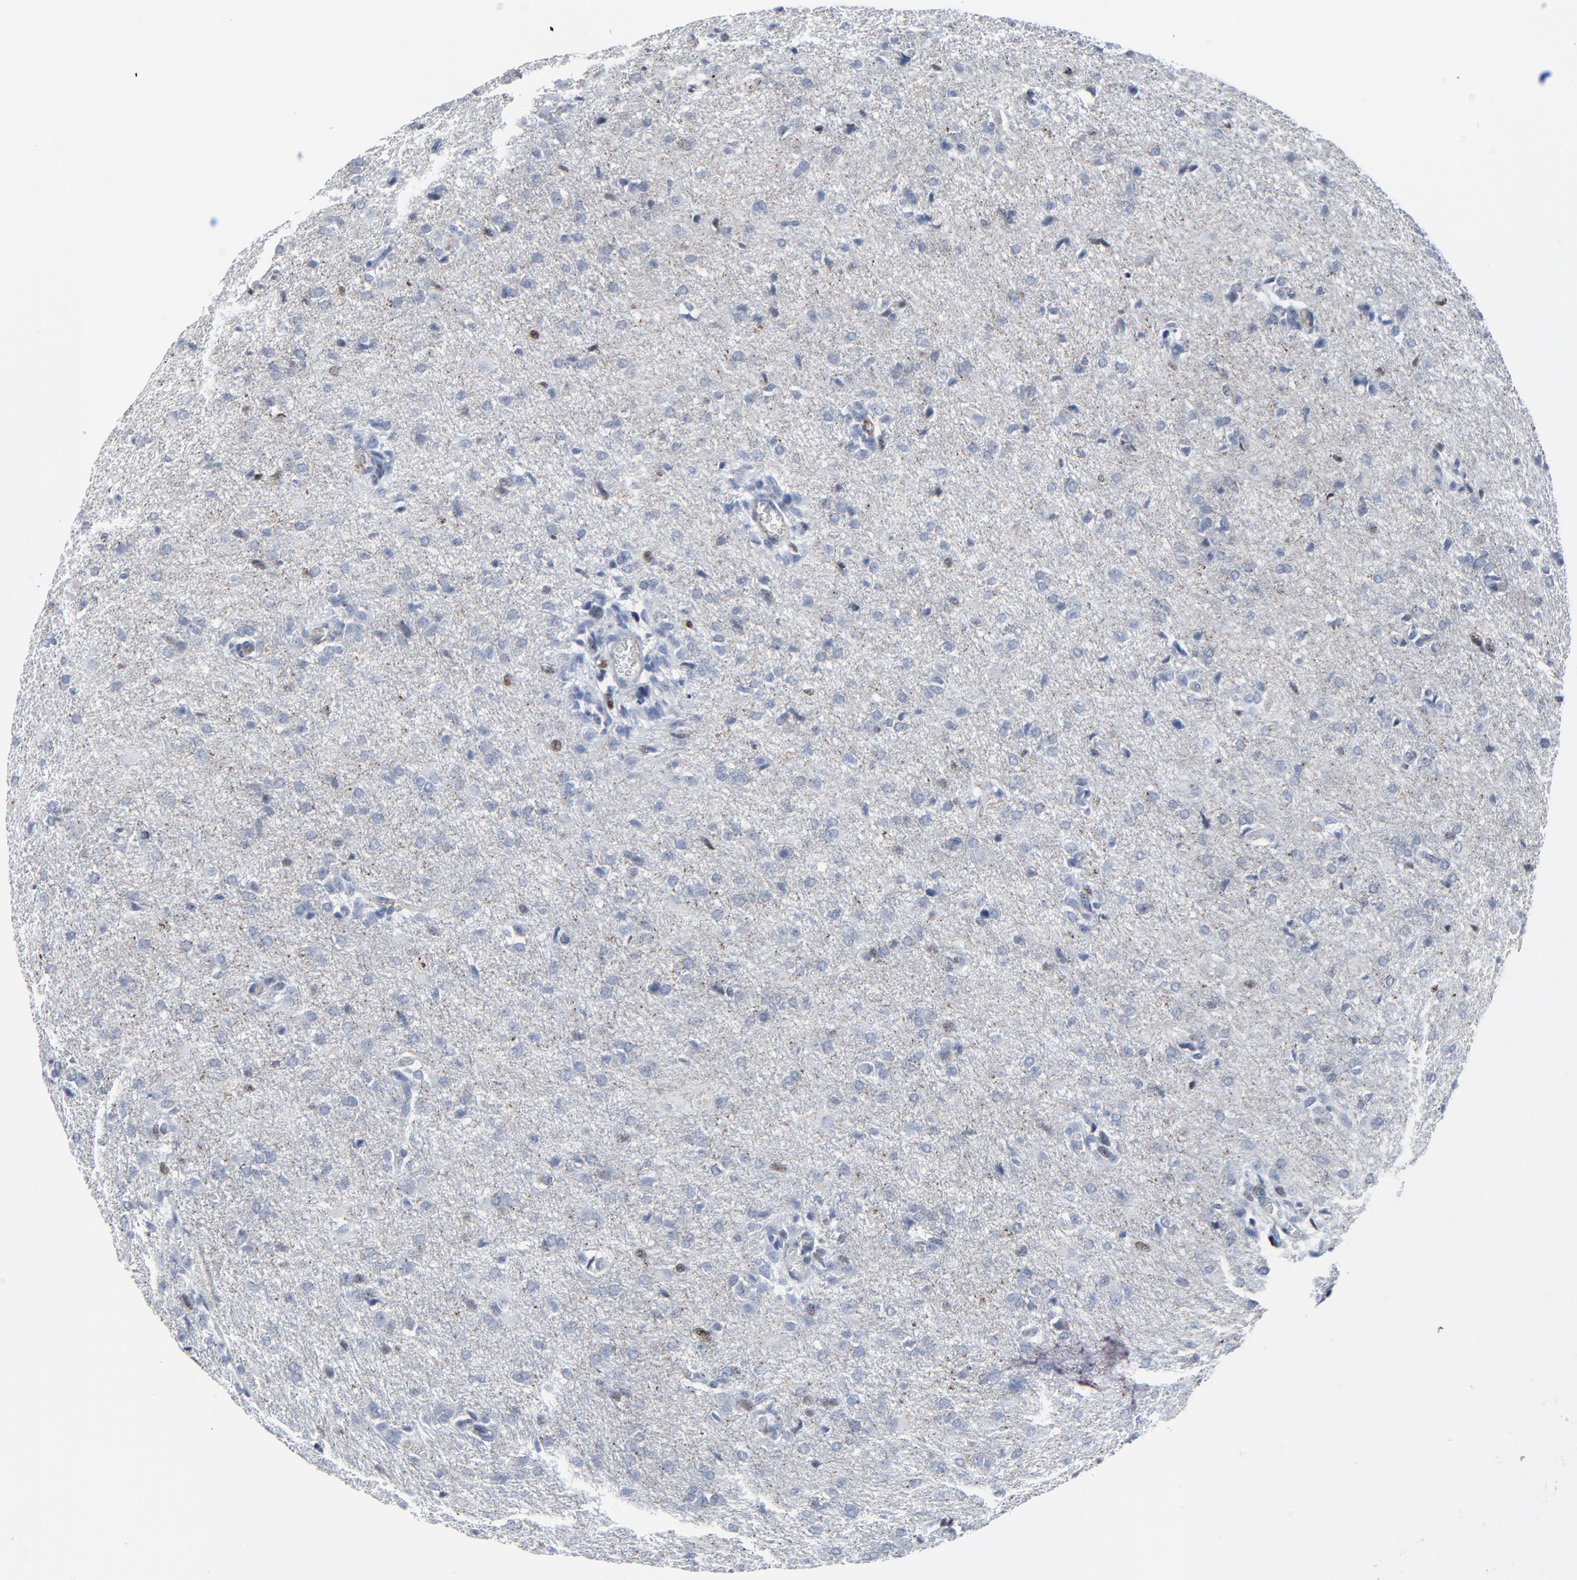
{"staining": {"intensity": "weak", "quantity": "<25%", "location": "nuclear"}, "tissue": "glioma", "cell_type": "Tumor cells", "image_type": "cancer", "snomed": [{"axis": "morphology", "description": "Glioma, malignant, High grade"}, {"axis": "topography", "description": "Brain"}], "caption": "This is an immunohistochemistry (IHC) histopathology image of malignant glioma (high-grade). There is no expression in tumor cells.", "gene": "BIRC3", "patient": {"sex": "male", "age": 68}}